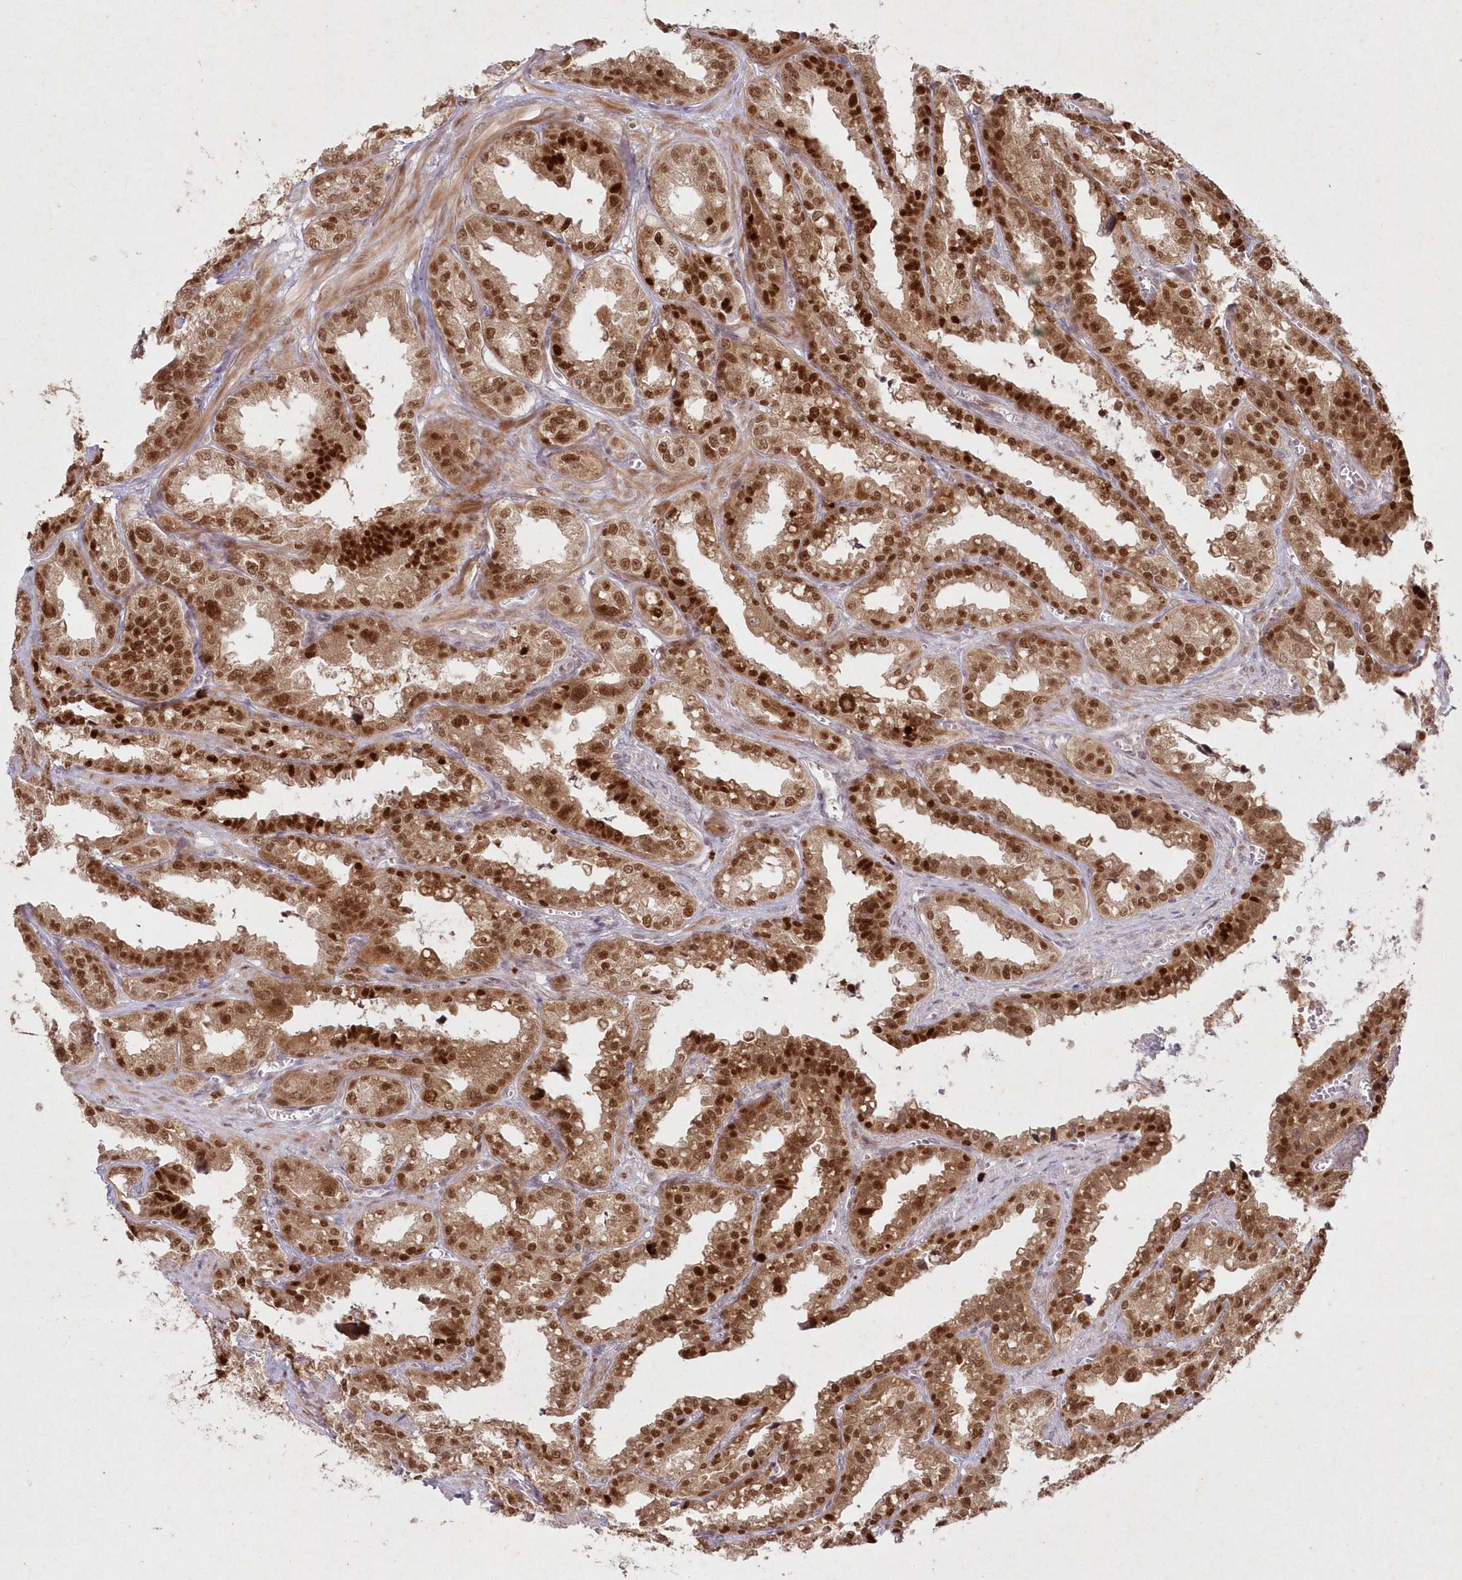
{"staining": {"intensity": "strong", "quantity": ">75%", "location": "cytoplasmic/membranous,nuclear"}, "tissue": "seminal vesicle", "cell_type": "Glandular cells", "image_type": "normal", "snomed": [{"axis": "morphology", "description": "Normal tissue, NOS"}, {"axis": "topography", "description": "Prostate"}, {"axis": "topography", "description": "Seminal veicle"}], "caption": "IHC (DAB (3,3'-diaminobenzidine)) staining of normal seminal vesicle exhibits strong cytoplasmic/membranous,nuclear protein staining in approximately >75% of glandular cells.", "gene": "ASCC1", "patient": {"sex": "male", "age": 51}}